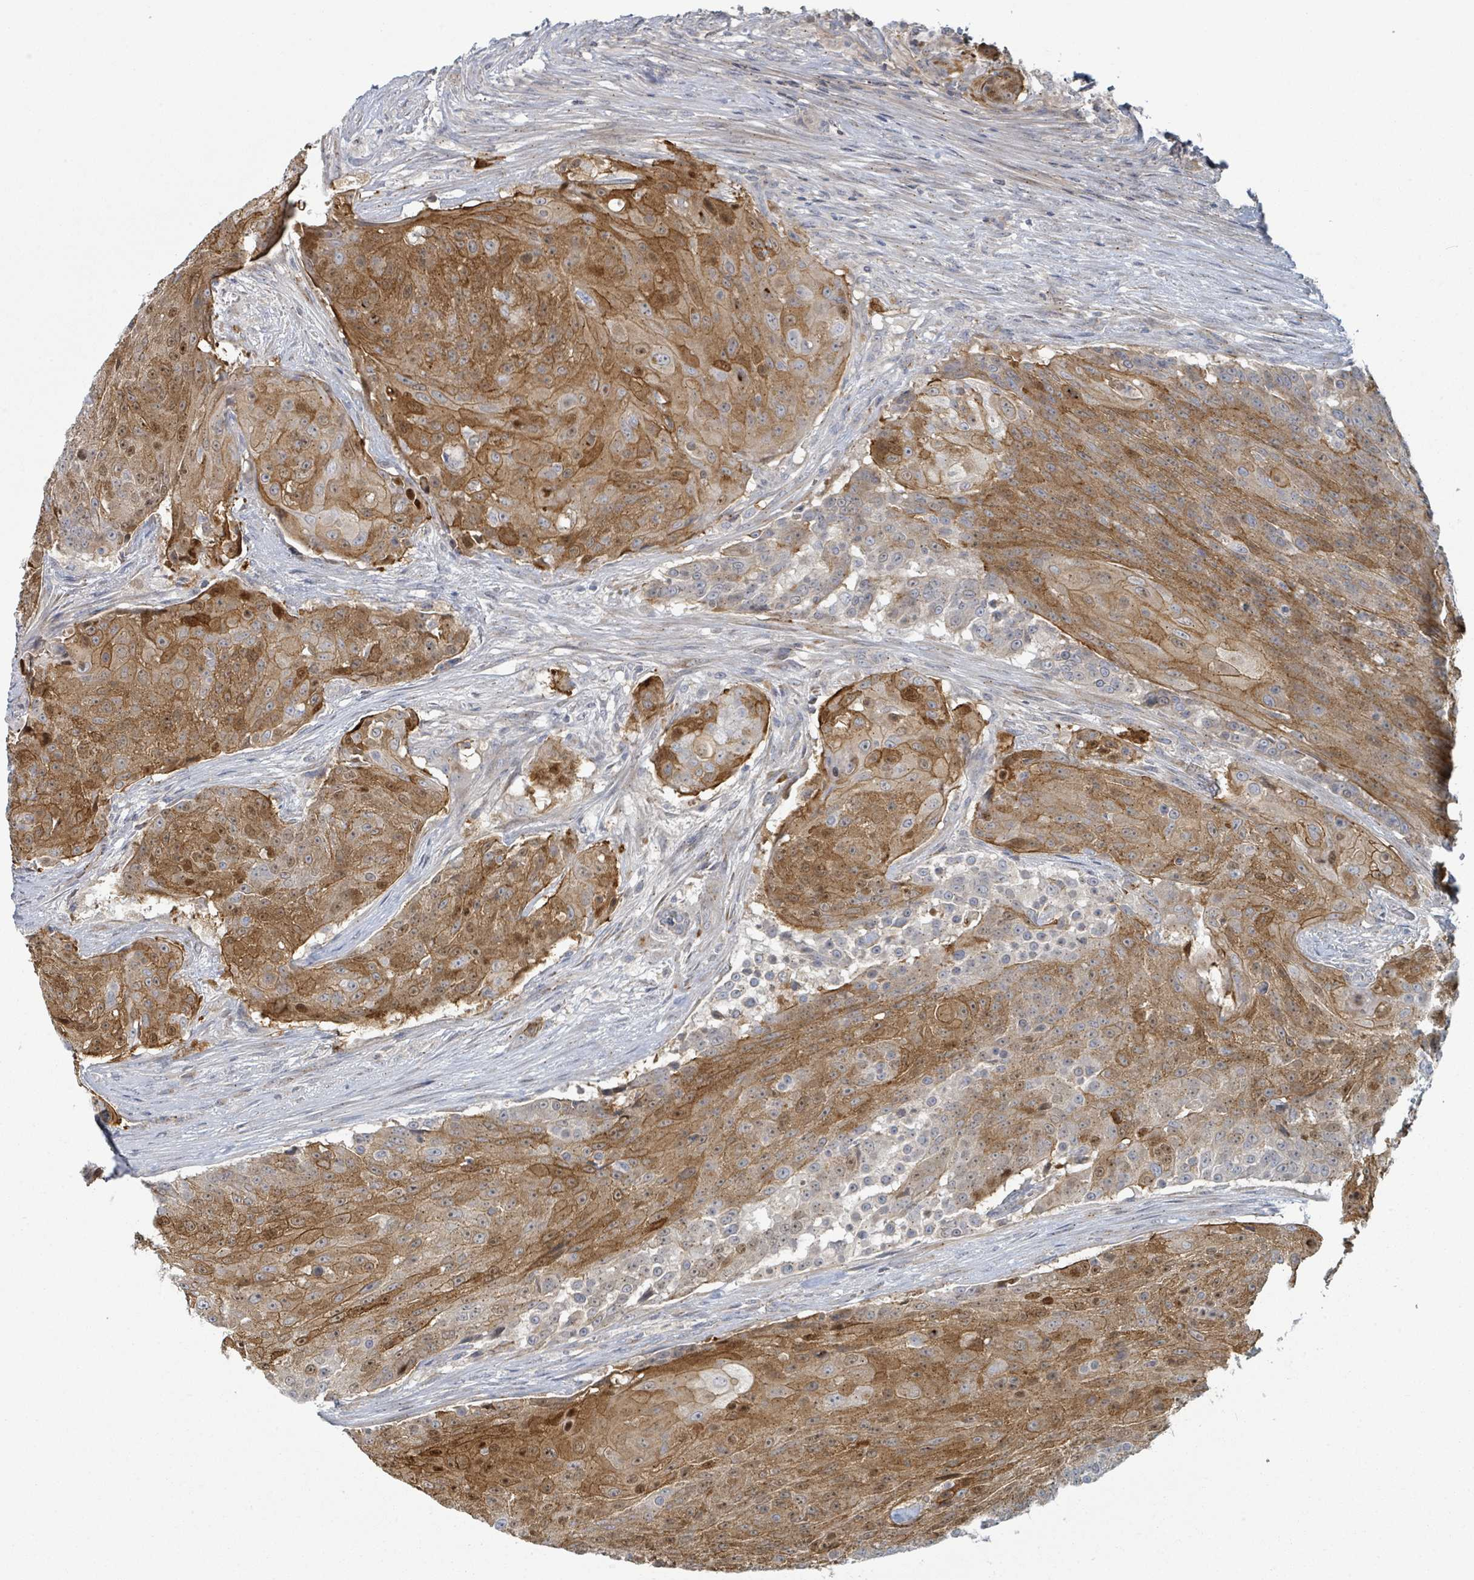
{"staining": {"intensity": "moderate", "quantity": ">75%", "location": "cytoplasmic/membranous,nuclear"}, "tissue": "urothelial cancer", "cell_type": "Tumor cells", "image_type": "cancer", "snomed": [{"axis": "morphology", "description": "Urothelial carcinoma, High grade"}, {"axis": "topography", "description": "Urinary bladder"}], "caption": "The immunohistochemical stain shows moderate cytoplasmic/membranous and nuclear staining in tumor cells of urothelial cancer tissue.", "gene": "COL5A3", "patient": {"sex": "female", "age": 63}}